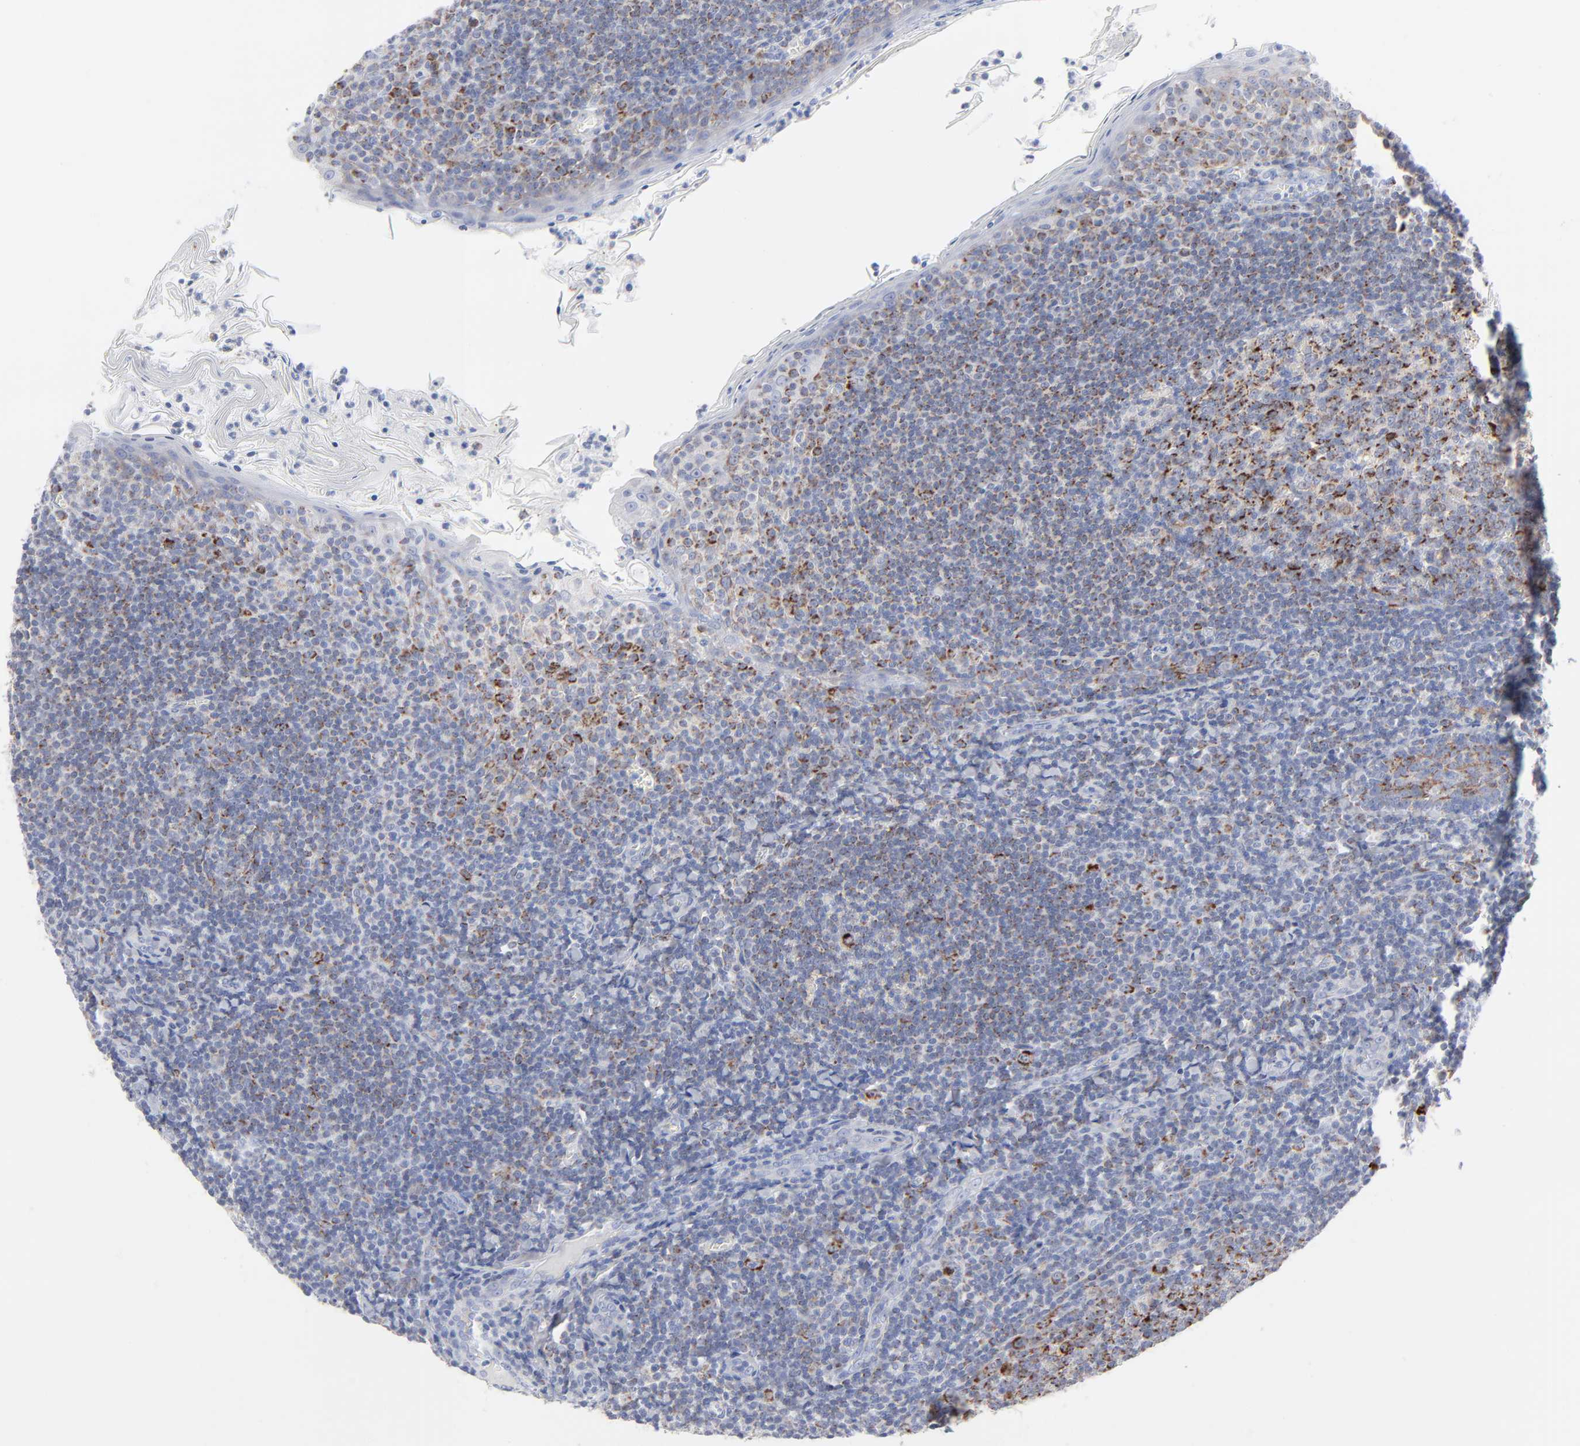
{"staining": {"intensity": "moderate", "quantity": ">75%", "location": "cytoplasmic/membranous"}, "tissue": "tonsil", "cell_type": "Germinal center cells", "image_type": "normal", "snomed": [{"axis": "morphology", "description": "Normal tissue, NOS"}, {"axis": "topography", "description": "Tonsil"}], "caption": "High-magnification brightfield microscopy of benign tonsil stained with DAB (3,3'-diaminobenzidine) (brown) and counterstained with hematoxylin (blue). germinal center cells exhibit moderate cytoplasmic/membranous positivity is identified in approximately>75% of cells.", "gene": "CHCHD10", "patient": {"sex": "male", "age": 31}}